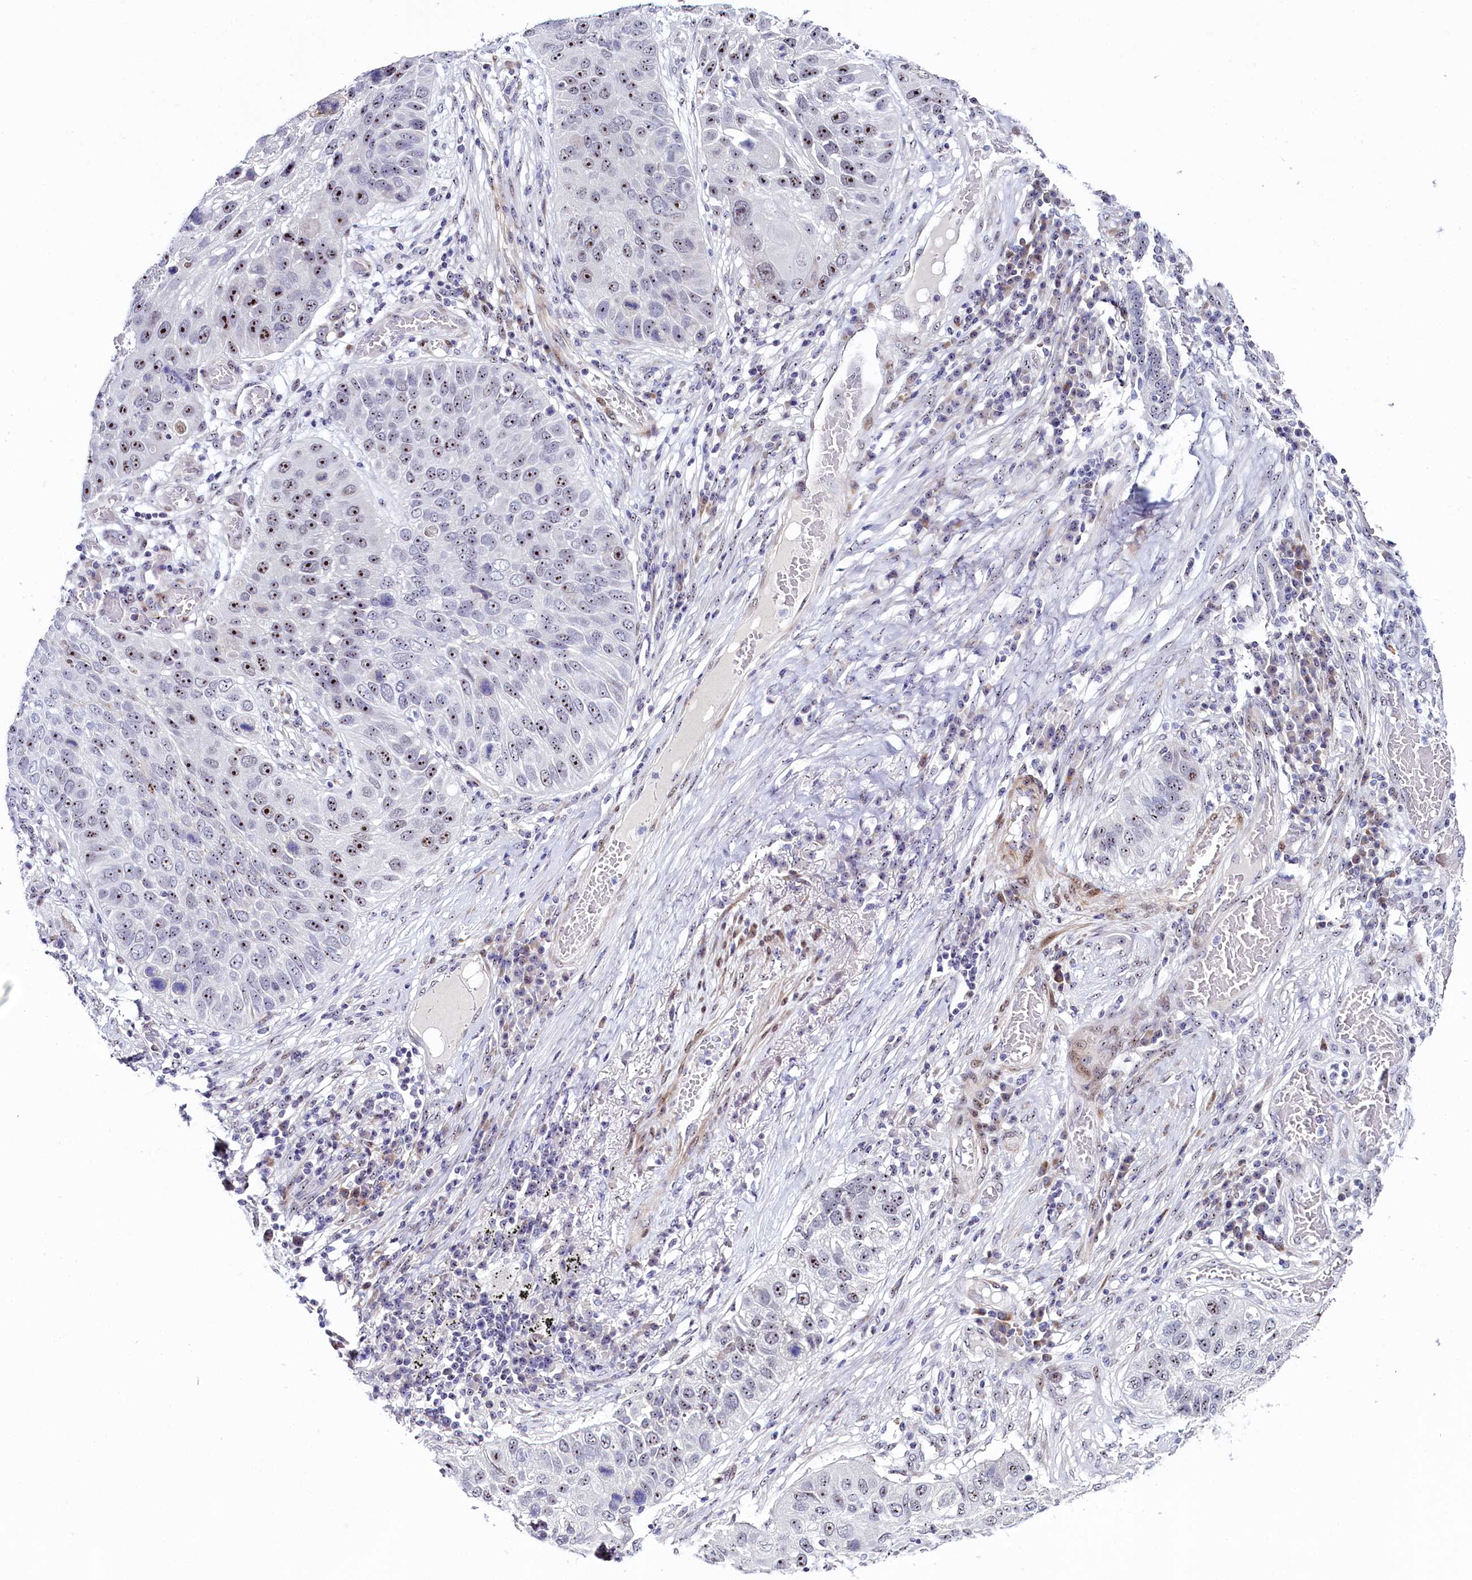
{"staining": {"intensity": "moderate", "quantity": "25%-75%", "location": "nuclear"}, "tissue": "lung cancer", "cell_type": "Tumor cells", "image_type": "cancer", "snomed": [{"axis": "morphology", "description": "Squamous cell carcinoma, NOS"}, {"axis": "topography", "description": "Lung"}], "caption": "Tumor cells show medium levels of moderate nuclear expression in about 25%-75% of cells in lung cancer (squamous cell carcinoma).", "gene": "TCOF1", "patient": {"sex": "male", "age": 61}}